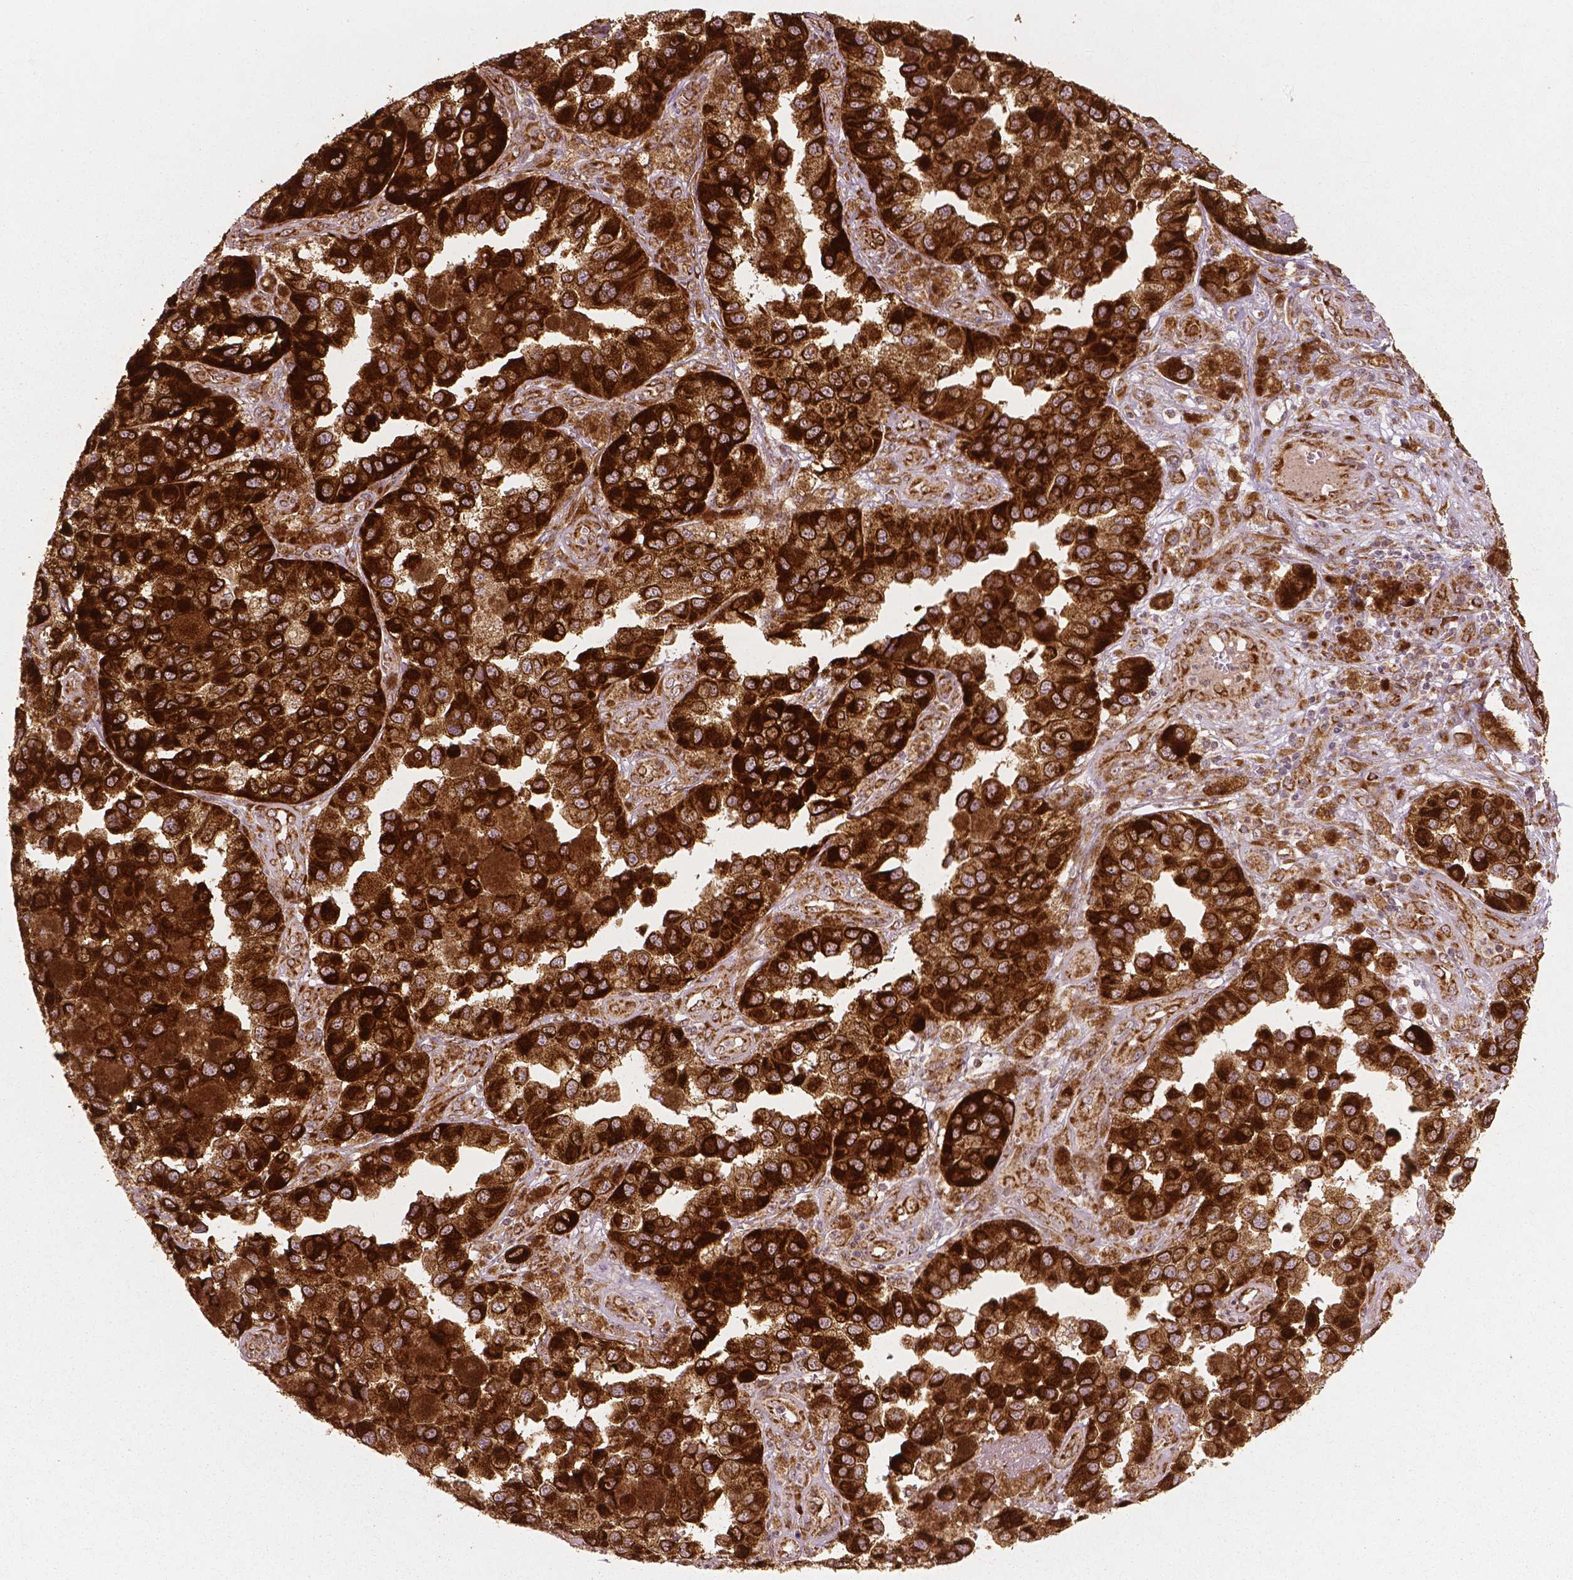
{"staining": {"intensity": "strong", "quantity": ">75%", "location": "cytoplasmic/membranous"}, "tissue": "melanoma", "cell_type": "Tumor cells", "image_type": "cancer", "snomed": [{"axis": "morphology", "description": "Malignant melanoma, NOS"}, {"axis": "topography", "description": "Skin"}], "caption": "Malignant melanoma tissue exhibits strong cytoplasmic/membranous staining in approximately >75% of tumor cells", "gene": "PGAM5", "patient": {"sex": "female", "age": 58}}